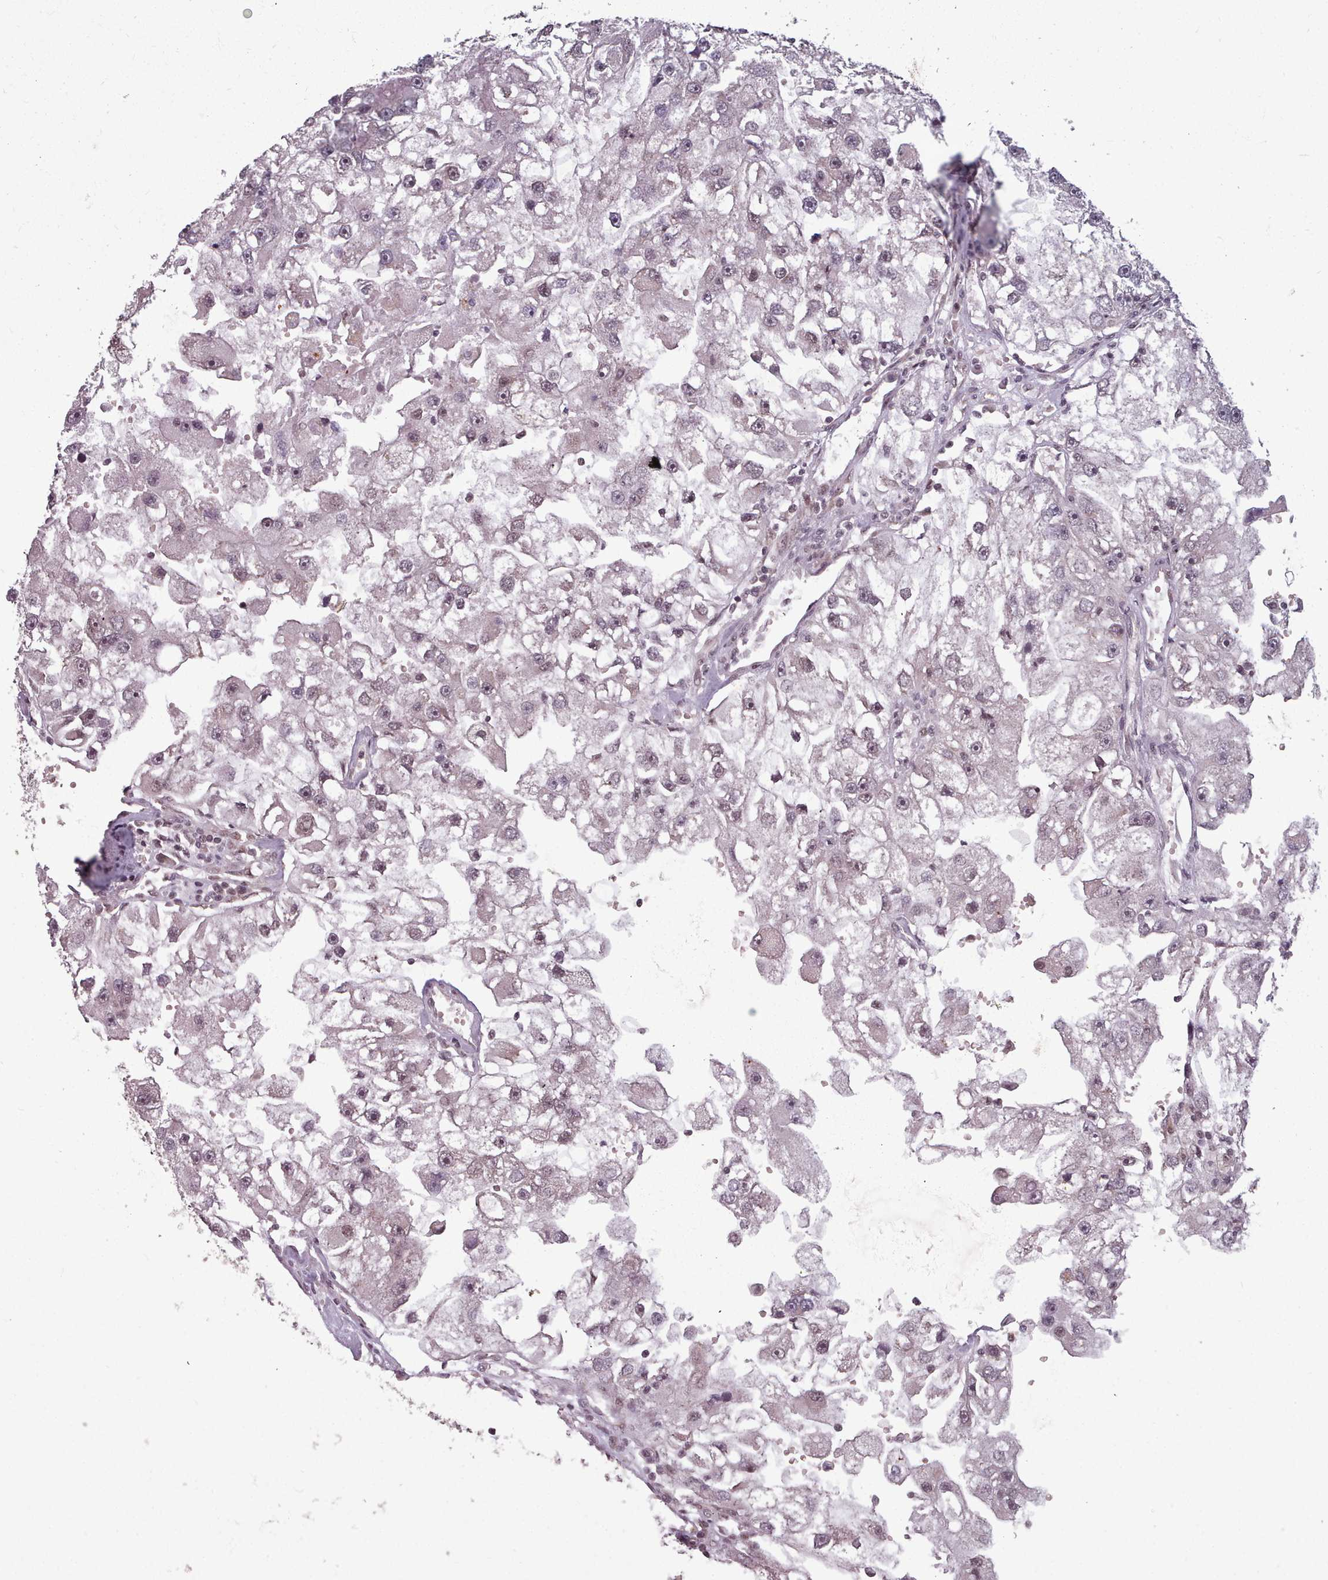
{"staining": {"intensity": "weak", "quantity": ">75%", "location": "nuclear"}, "tissue": "renal cancer", "cell_type": "Tumor cells", "image_type": "cancer", "snomed": [{"axis": "morphology", "description": "Adenocarcinoma, NOS"}, {"axis": "topography", "description": "Kidney"}], "caption": "Weak nuclear expression for a protein is appreciated in approximately >75% of tumor cells of renal cancer using immunohistochemistry.", "gene": "DHX8", "patient": {"sex": "male", "age": 63}}